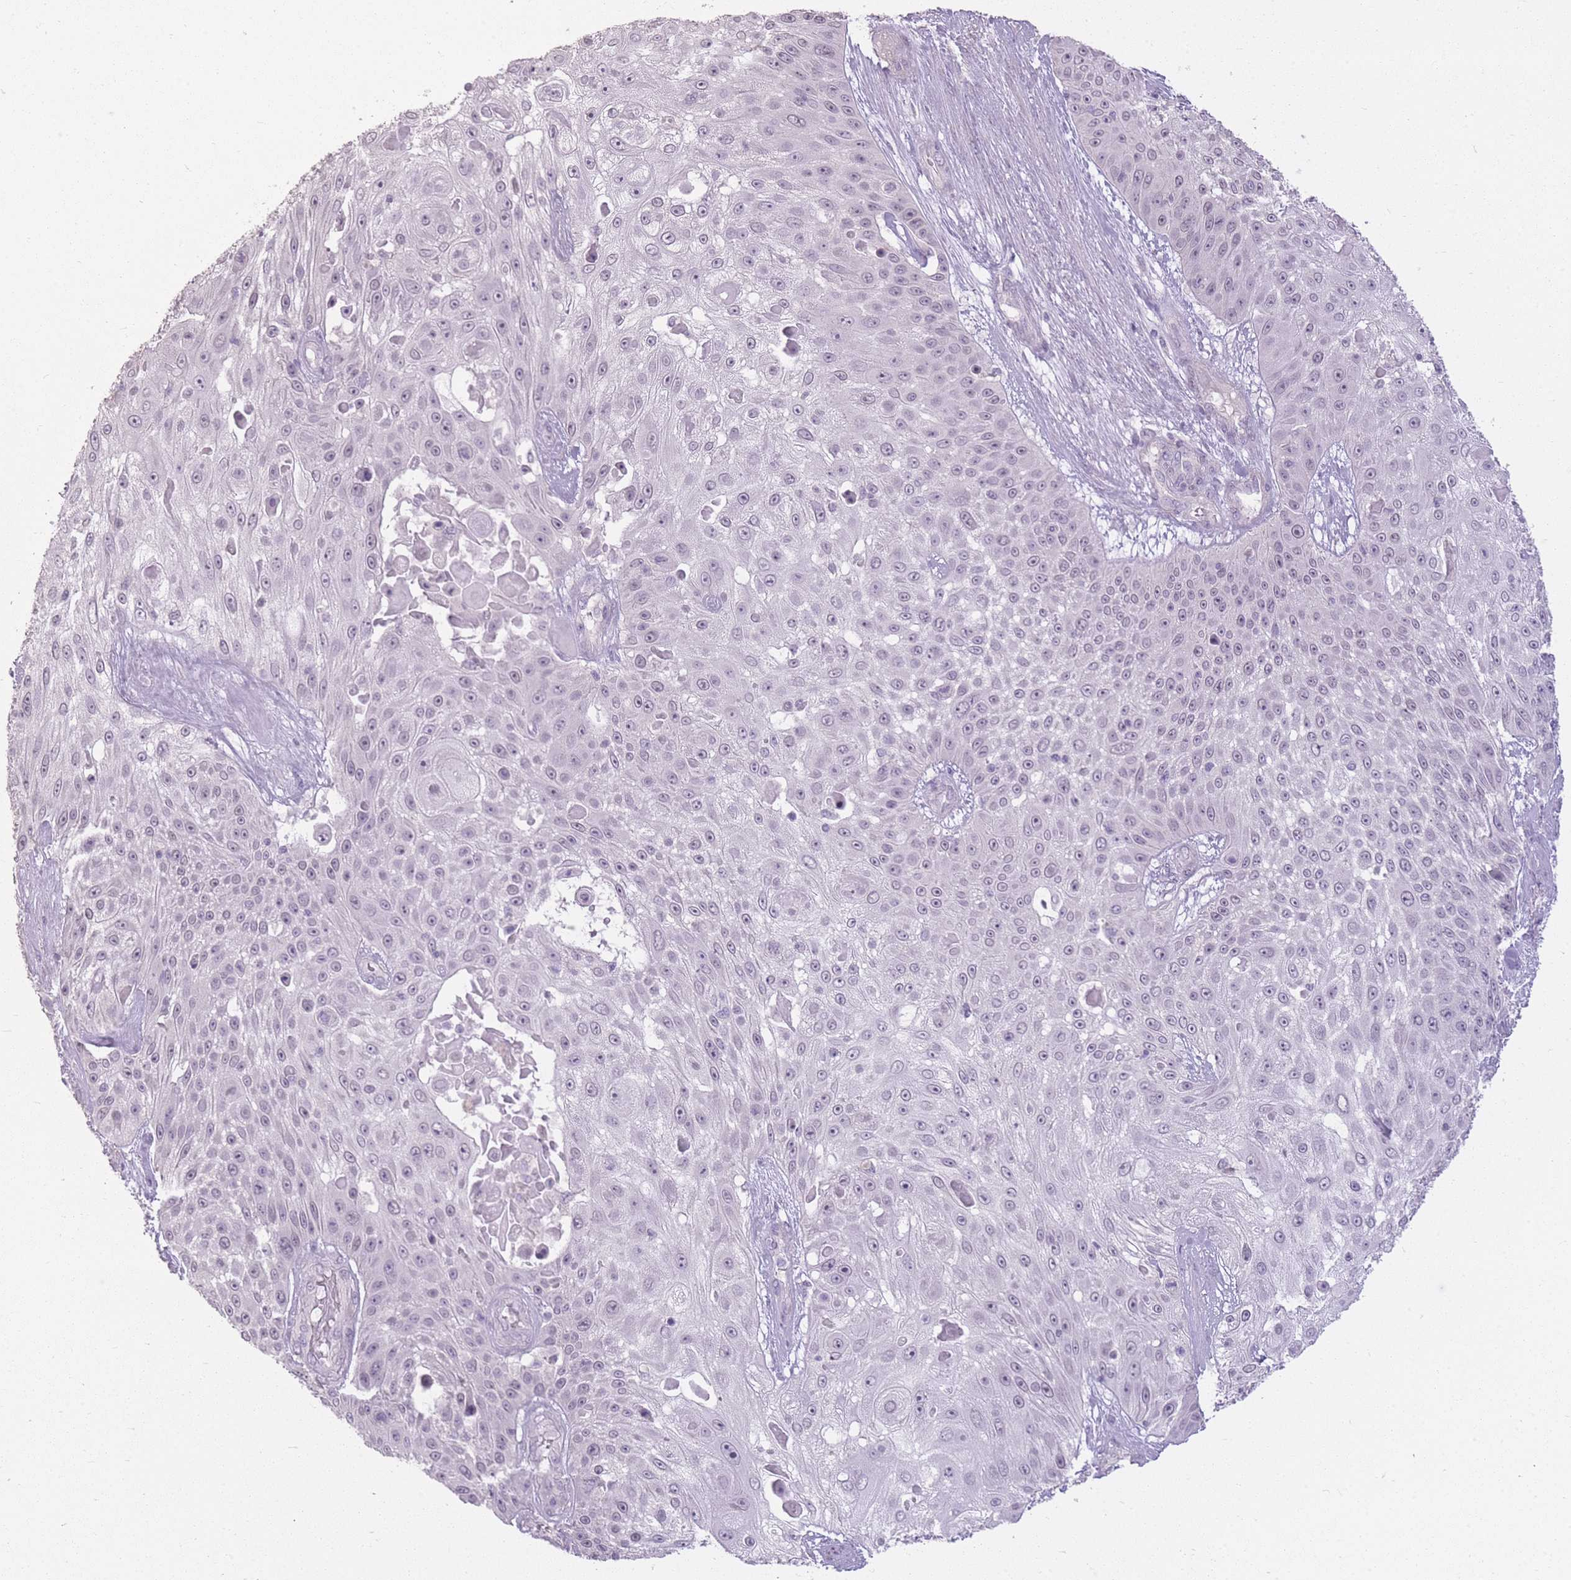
{"staining": {"intensity": "negative", "quantity": "none", "location": "none"}, "tissue": "skin cancer", "cell_type": "Tumor cells", "image_type": "cancer", "snomed": [{"axis": "morphology", "description": "Squamous cell carcinoma, NOS"}, {"axis": "topography", "description": "Skin"}], "caption": "Micrograph shows no significant protein expression in tumor cells of skin squamous cell carcinoma. (Immunohistochemistry, brightfield microscopy, high magnification).", "gene": "ZBTB24", "patient": {"sex": "female", "age": 86}}